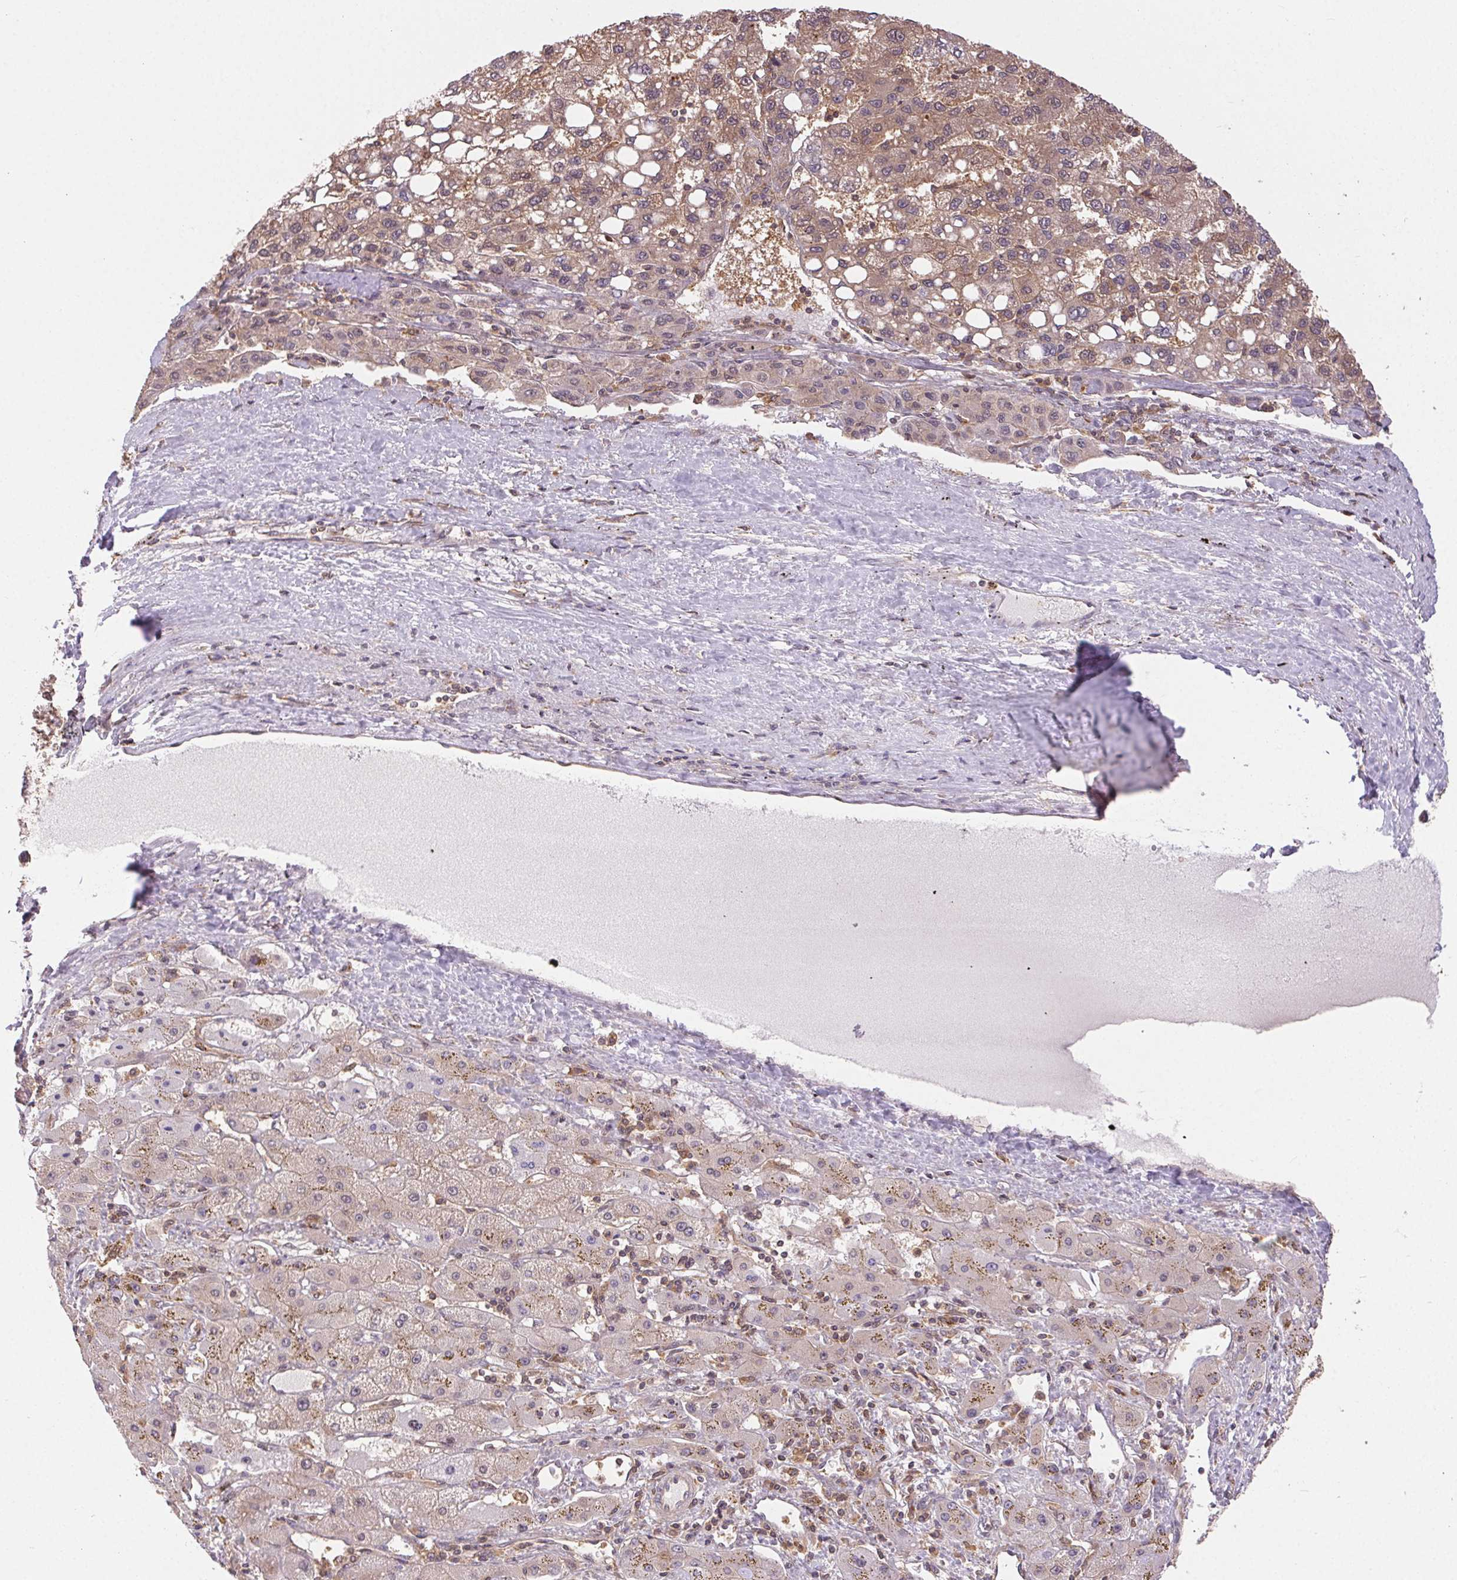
{"staining": {"intensity": "weak", "quantity": "25%-75%", "location": "cytoplasmic/membranous"}, "tissue": "liver cancer", "cell_type": "Tumor cells", "image_type": "cancer", "snomed": [{"axis": "morphology", "description": "Carcinoma, Hepatocellular, NOS"}, {"axis": "topography", "description": "Liver"}], "caption": "The photomicrograph displays staining of liver cancer, revealing weak cytoplasmic/membranous protein staining (brown color) within tumor cells.", "gene": "GDI2", "patient": {"sex": "female", "age": 82}}